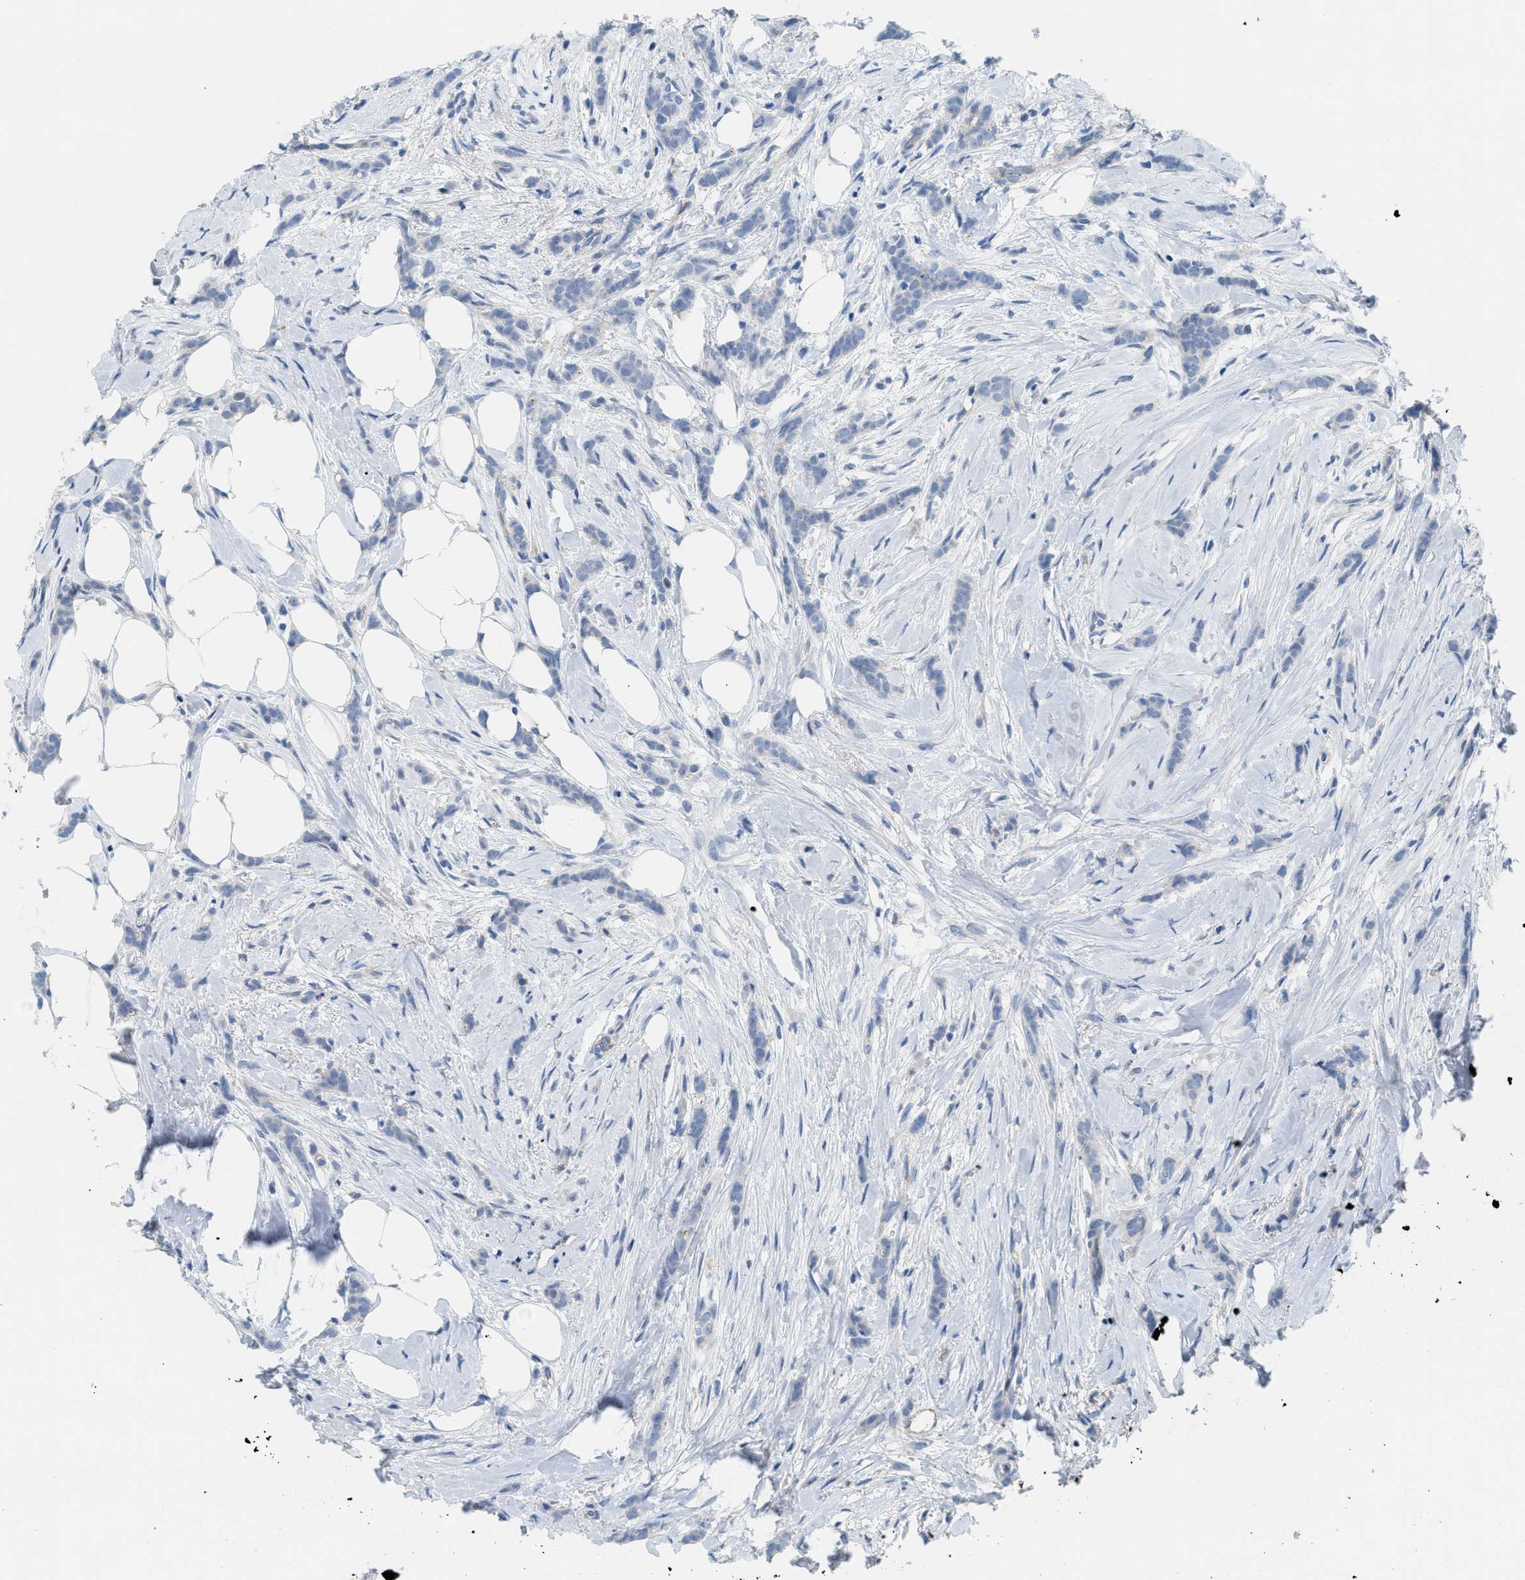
{"staining": {"intensity": "negative", "quantity": "none", "location": "none"}, "tissue": "breast cancer", "cell_type": "Tumor cells", "image_type": "cancer", "snomed": [{"axis": "morphology", "description": "Lobular carcinoma, in situ"}, {"axis": "morphology", "description": "Lobular carcinoma"}, {"axis": "topography", "description": "Breast"}], "caption": "Tumor cells are negative for brown protein staining in lobular carcinoma (breast).", "gene": "CRB3", "patient": {"sex": "female", "age": 41}}